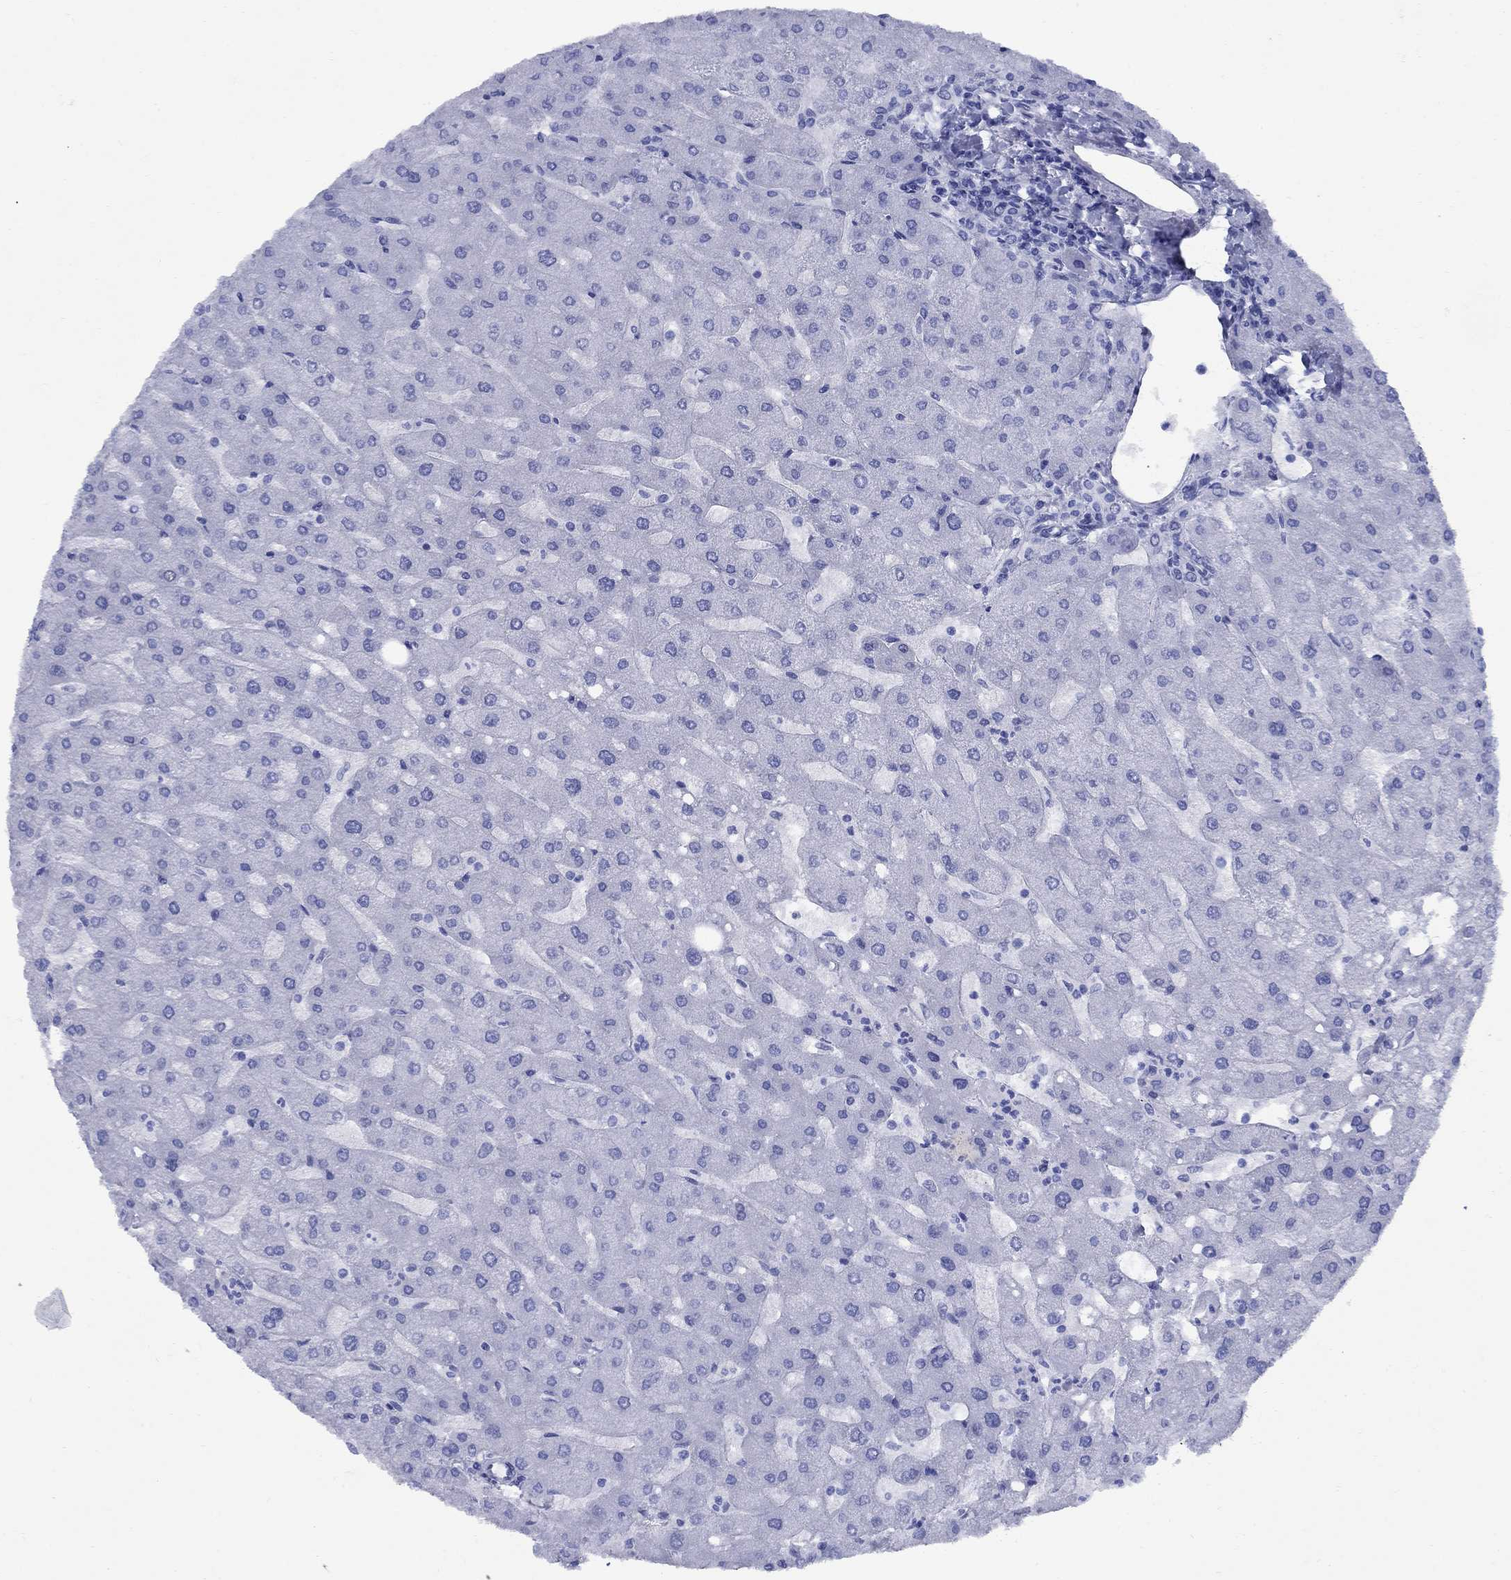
{"staining": {"intensity": "negative", "quantity": "none", "location": "none"}, "tissue": "liver", "cell_type": "Cholangiocytes", "image_type": "normal", "snomed": [{"axis": "morphology", "description": "Normal tissue, NOS"}, {"axis": "topography", "description": "Liver"}], "caption": "Cholangiocytes are negative for protein expression in benign human liver. Nuclei are stained in blue.", "gene": "SMCP", "patient": {"sex": "male", "age": 67}}